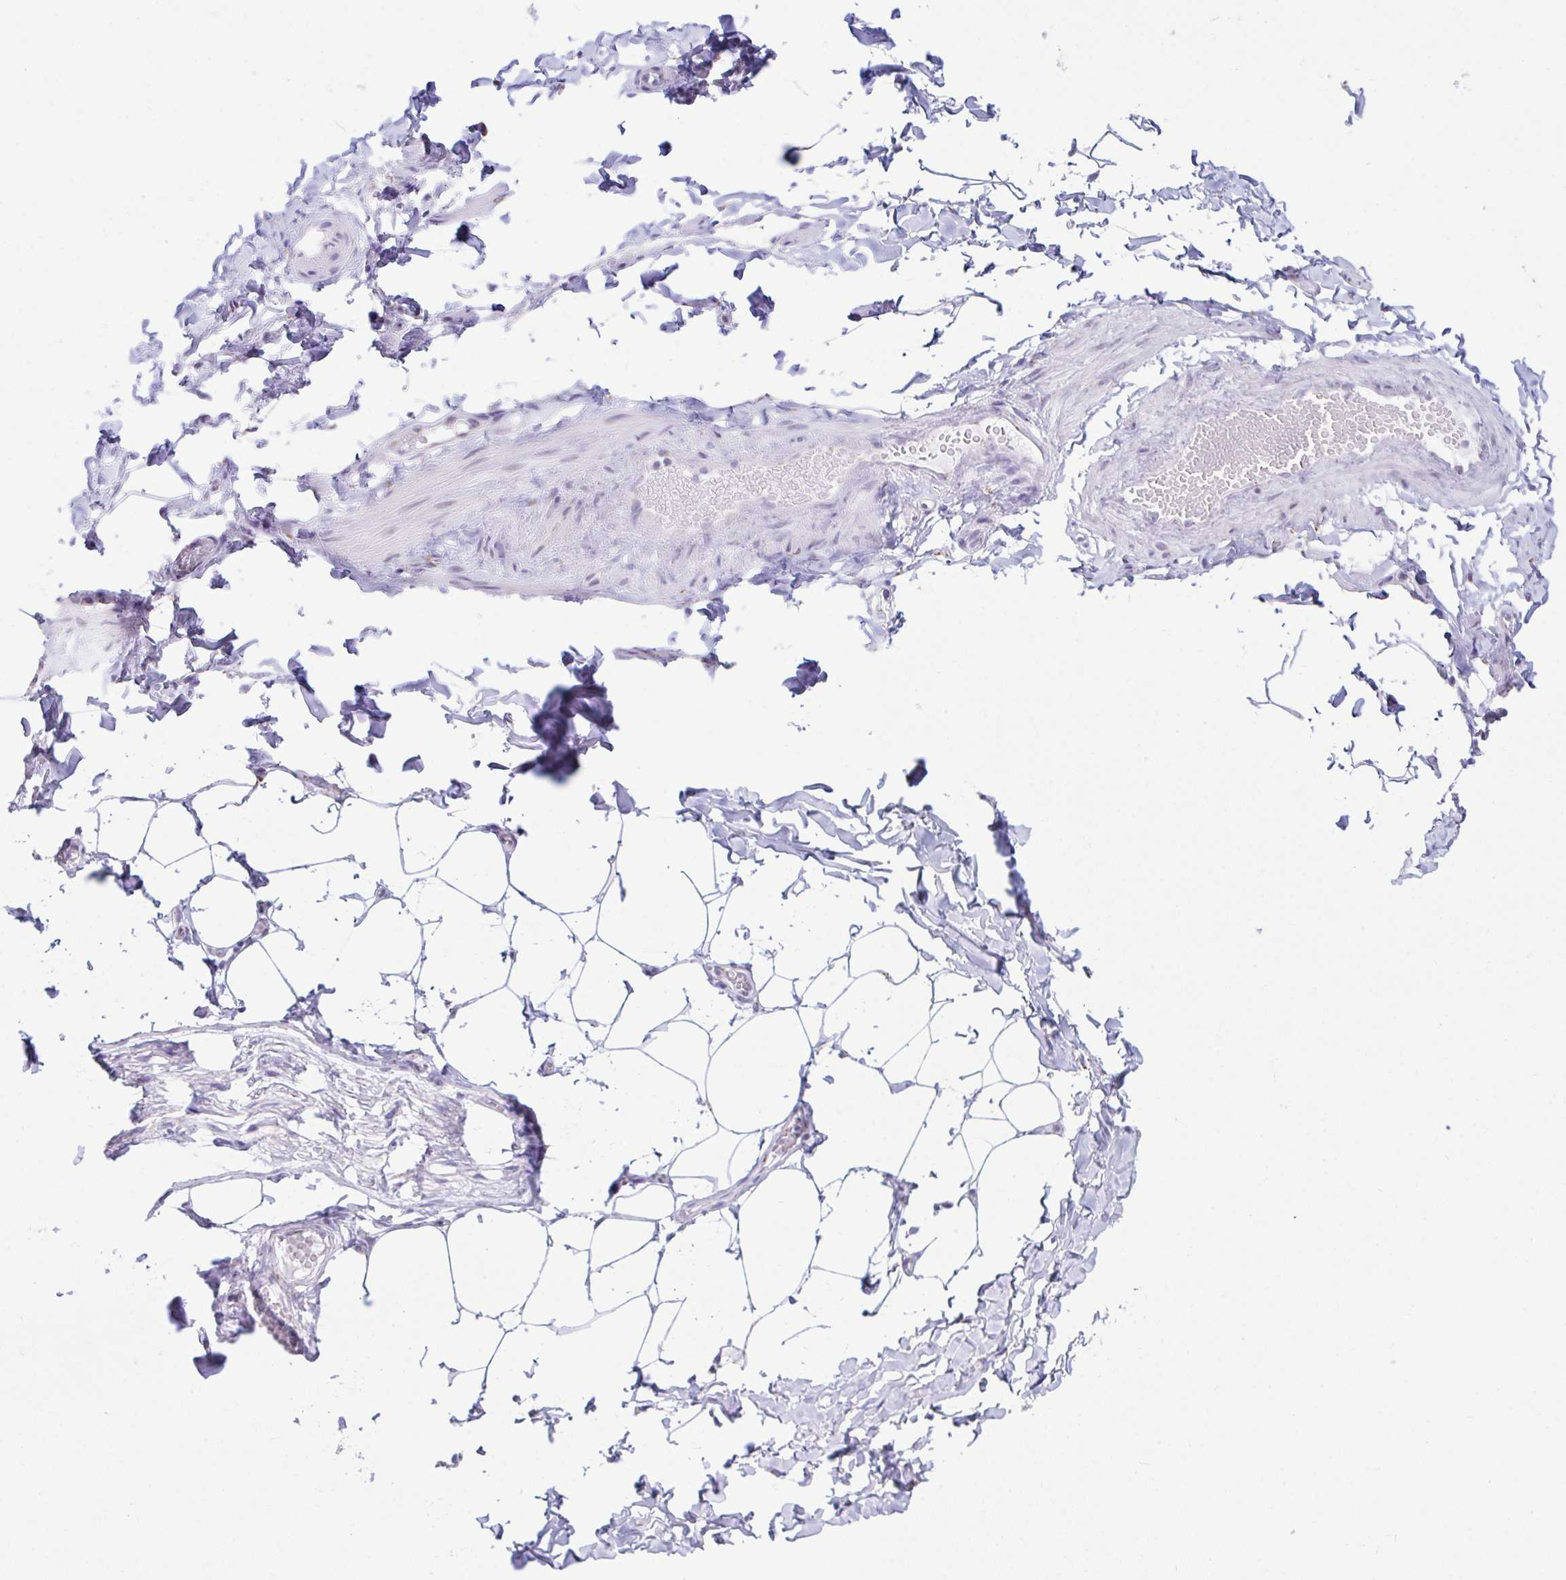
{"staining": {"intensity": "negative", "quantity": "none", "location": "none"}, "tissue": "adipose tissue", "cell_type": "Adipocytes", "image_type": "normal", "snomed": [{"axis": "morphology", "description": "Normal tissue, NOS"}, {"axis": "topography", "description": "Soft tissue"}, {"axis": "topography", "description": "Adipose tissue"}, {"axis": "topography", "description": "Vascular tissue"}, {"axis": "topography", "description": "Peripheral nerve tissue"}], "caption": "Immunohistochemistry micrograph of unremarkable adipose tissue stained for a protein (brown), which displays no staining in adipocytes.", "gene": "SCLY", "patient": {"sex": "male", "age": 29}}